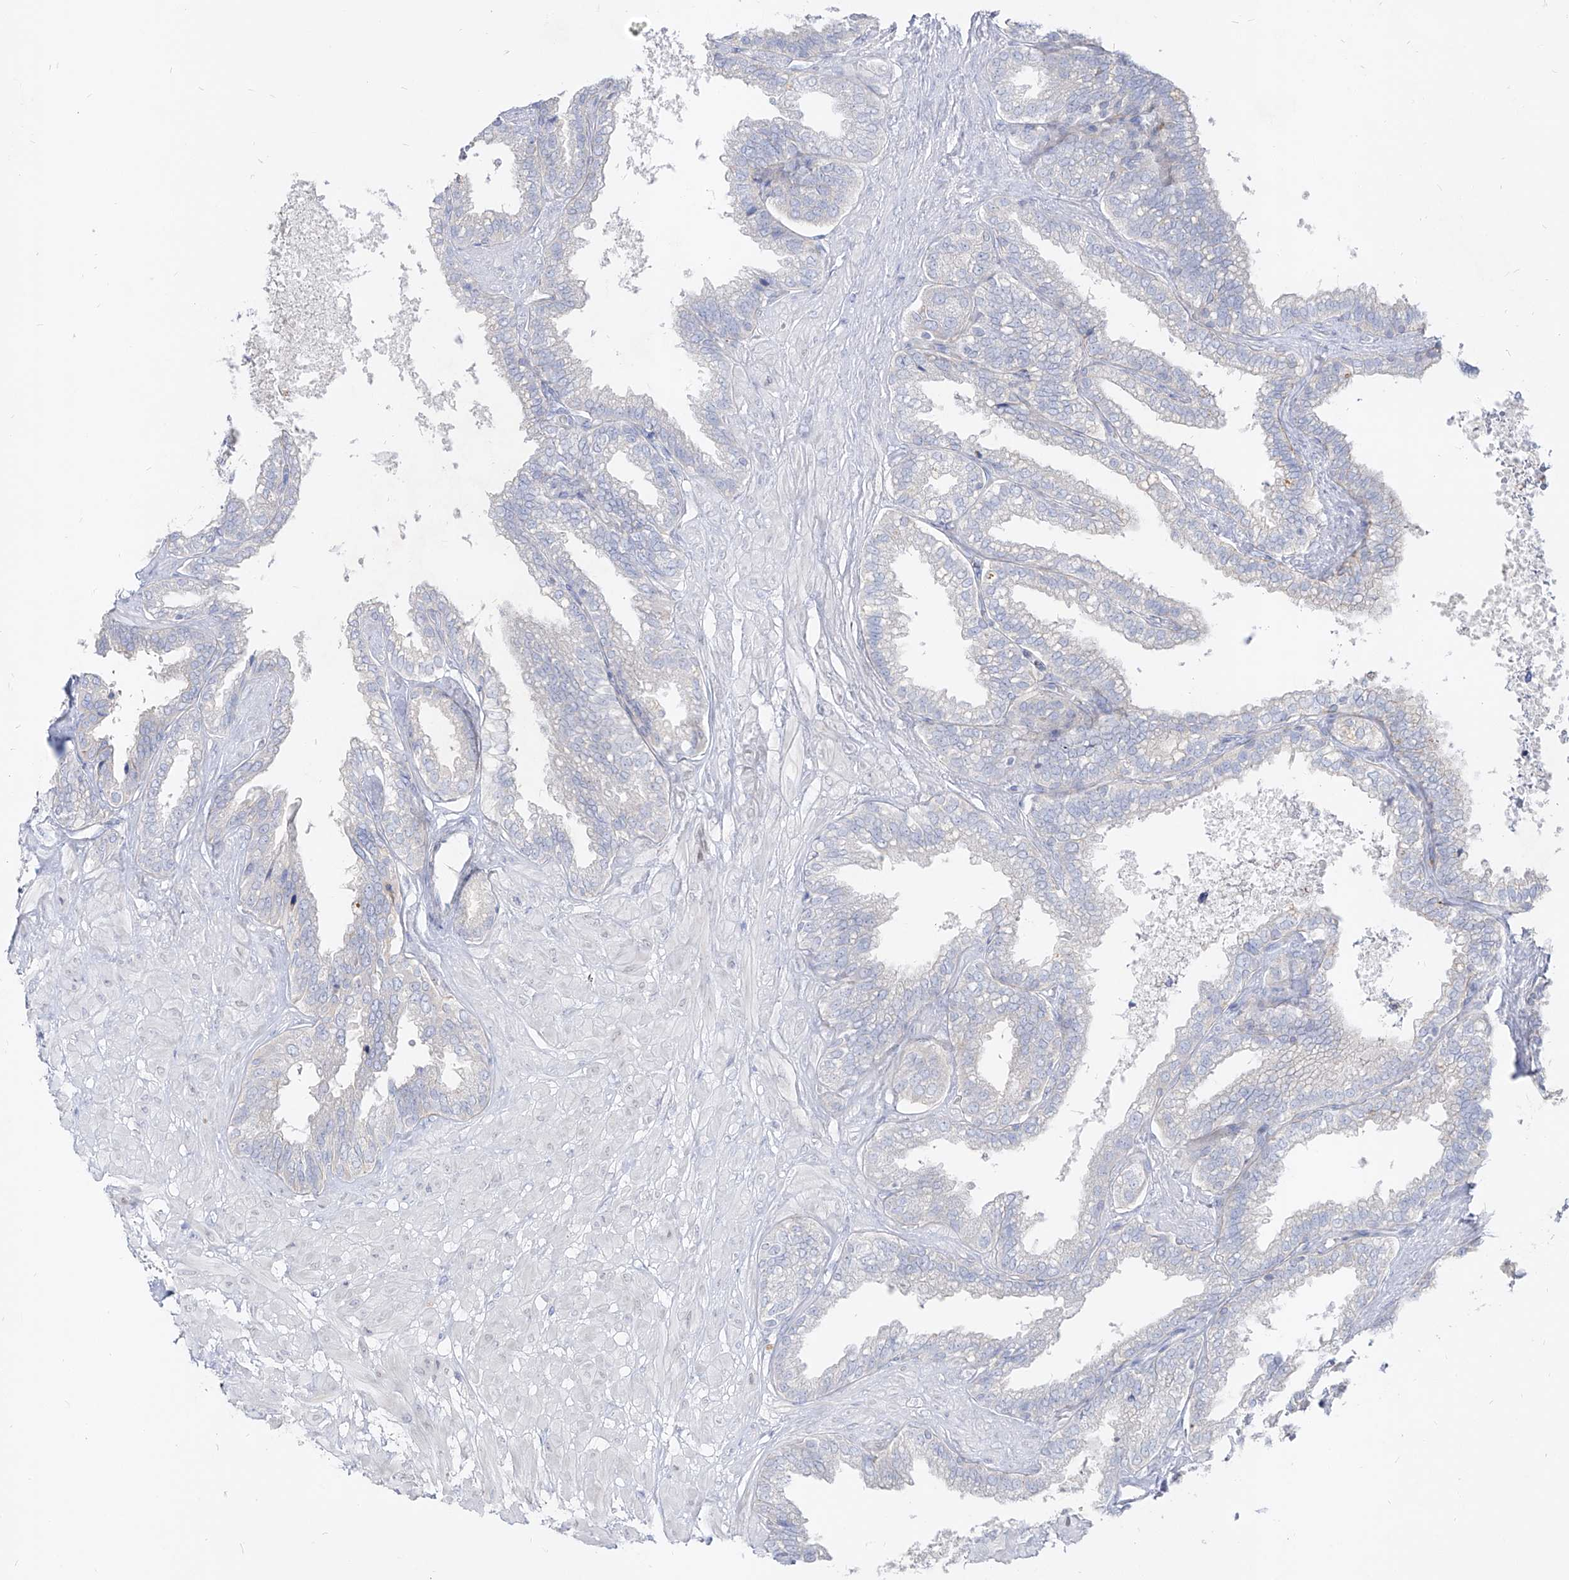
{"staining": {"intensity": "negative", "quantity": "none", "location": "none"}, "tissue": "seminal vesicle", "cell_type": "Glandular cells", "image_type": "normal", "snomed": [{"axis": "morphology", "description": "Normal tissue, NOS"}, {"axis": "topography", "description": "Seminal veicle"}], "caption": "Glandular cells show no significant staining in benign seminal vesicle. (Stains: DAB immunohistochemistry with hematoxylin counter stain, Microscopy: brightfield microscopy at high magnification).", "gene": "RBFOX3", "patient": {"sex": "male", "age": 46}}